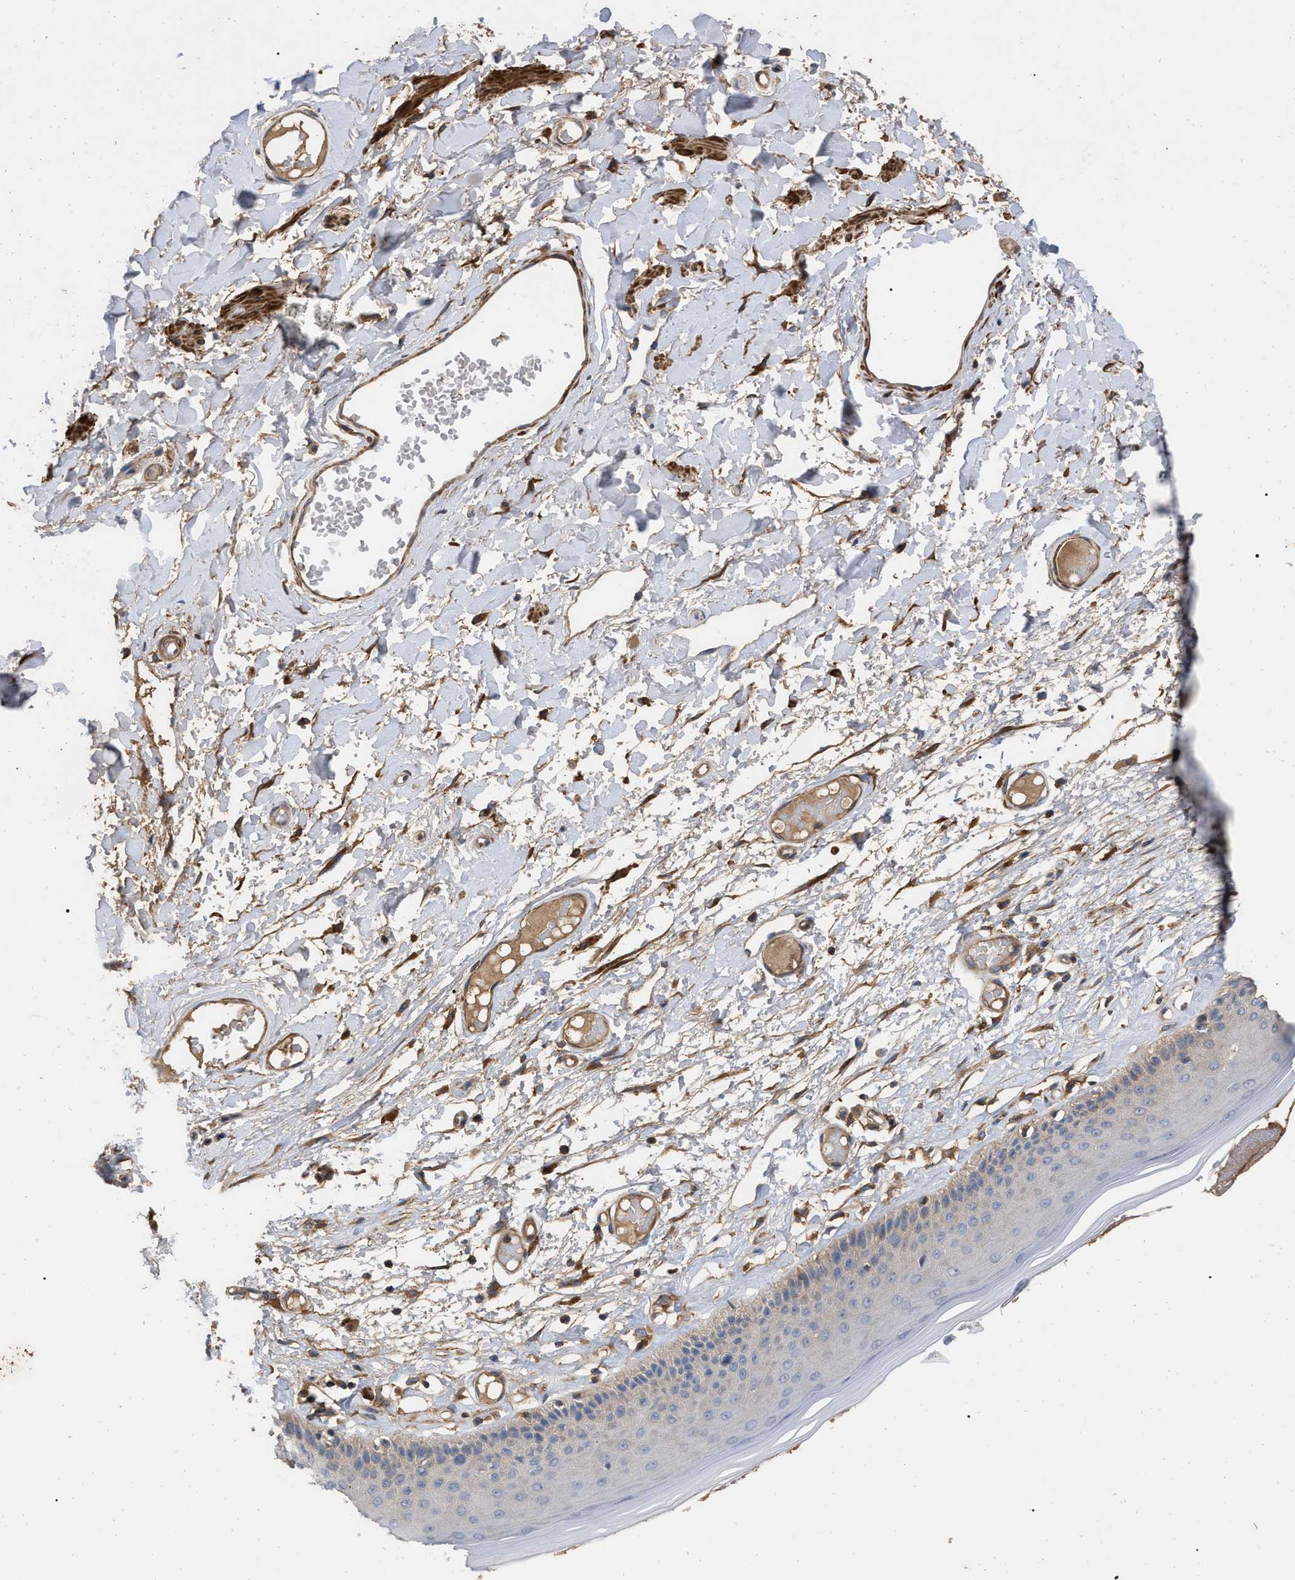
{"staining": {"intensity": "weak", "quantity": "<25%", "location": "cytoplasmic/membranous"}, "tissue": "skin", "cell_type": "Epidermal cells", "image_type": "normal", "snomed": [{"axis": "morphology", "description": "Normal tissue, NOS"}, {"axis": "topography", "description": "Vulva"}], "caption": "This is an immunohistochemistry photomicrograph of normal human skin. There is no staining in epidermal cells.", "gene": "RABEP1", "patient": {"sex": "female", "age": 73}}